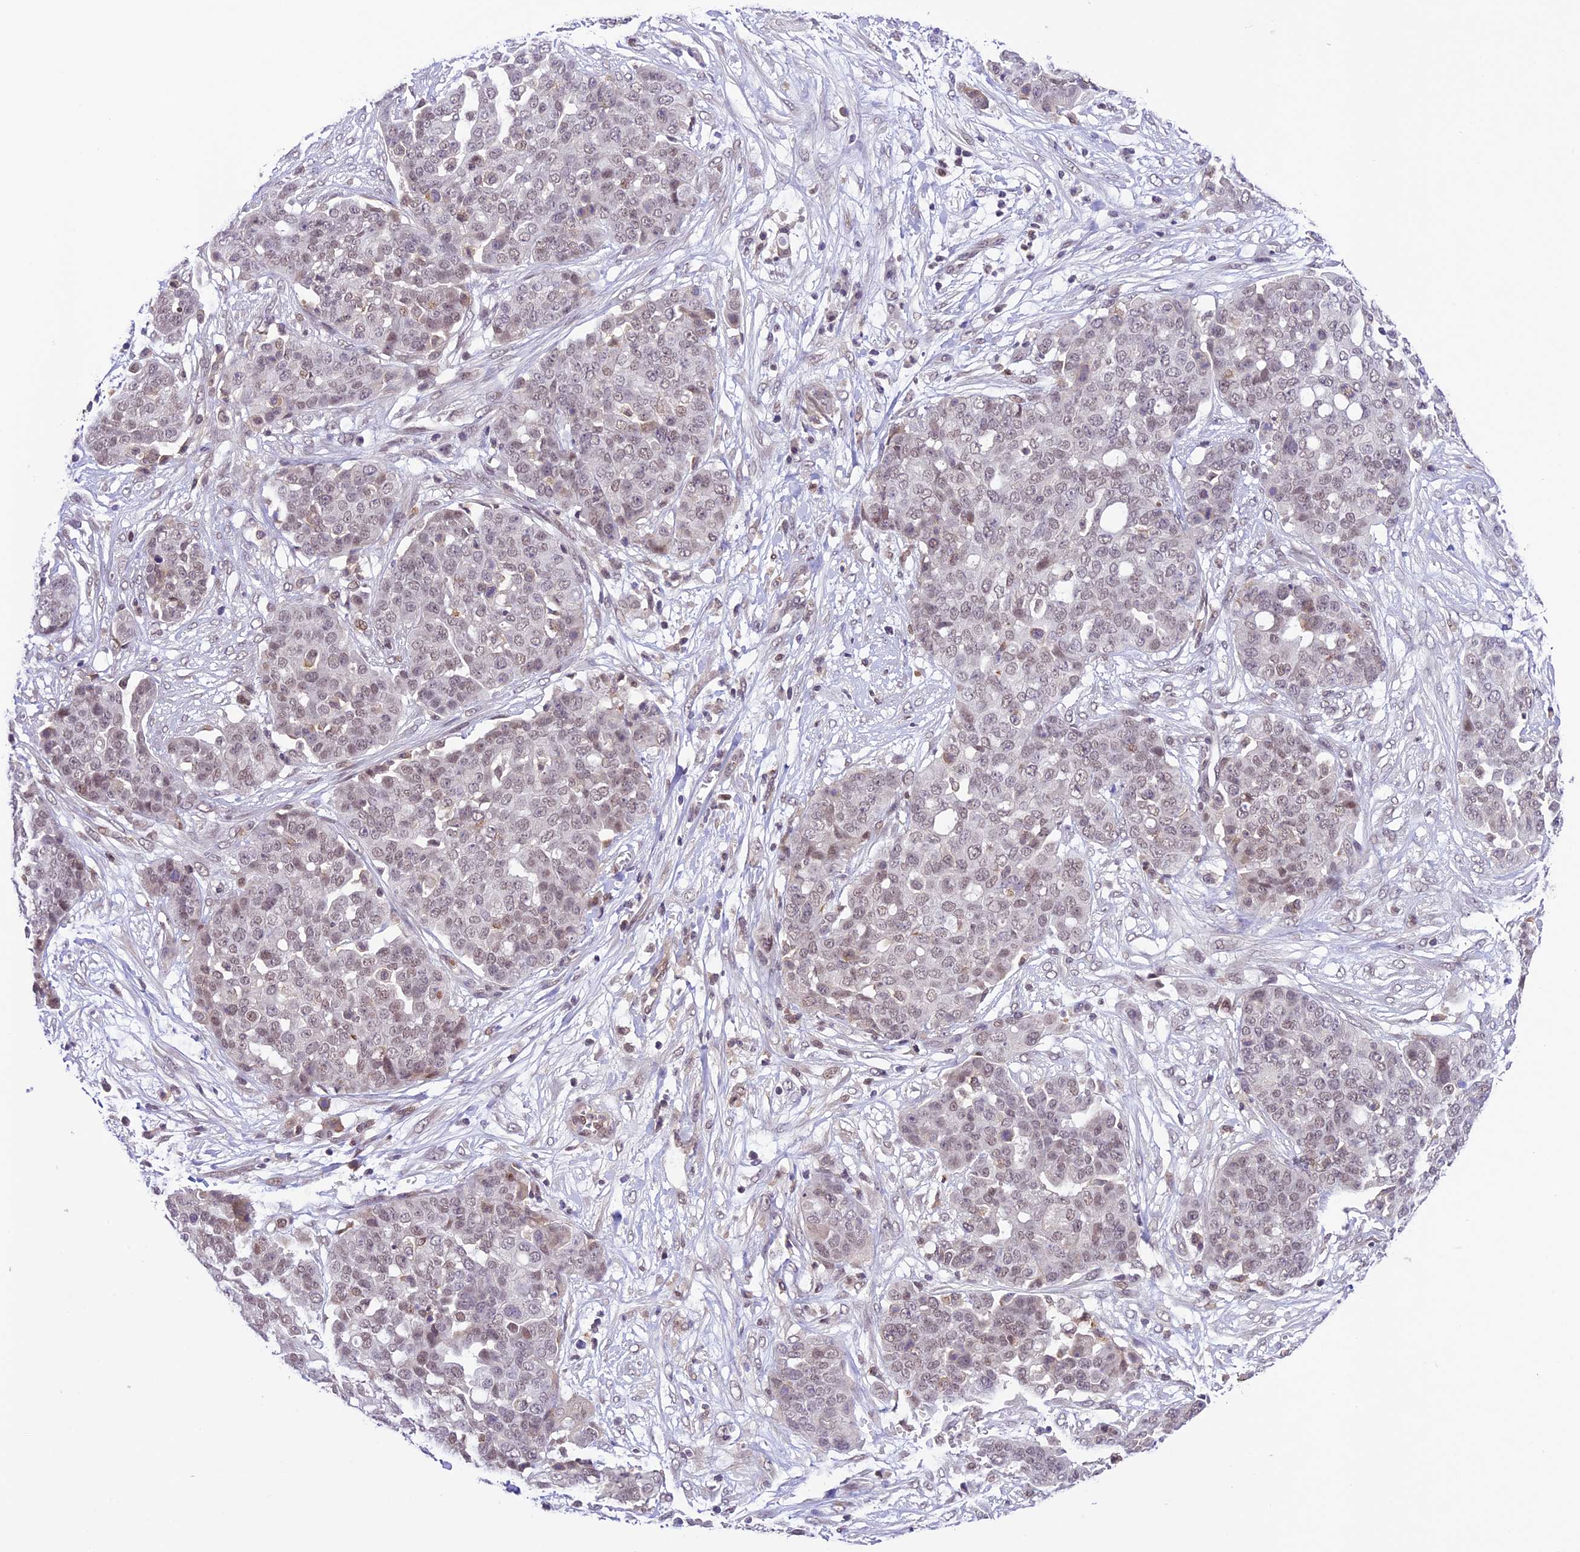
{"staining": {"intensity": "weak", "quantity": "25%-75%", "location": "nuclear"}, "tissue": "ovarian cancer", "cell_type": "Tumor cells", "image_type": "cancer", "snomed": [{"axis": "morphology", "description": "Cystadenocarcinoma, serous, NOS"}, {"axis": "topography", "description": "Soft tissue"}, {"axis": "topography", "description": "Ovary"}], "caption": "Immunohistochemistry image of neoplastic tissue: ovarian cancer (serous cystadenocarcinoma) stained using immunohistochemistry (IHC) reveals low levels of weak protein expression localized specifically in the nuclear of tumor cells, appearing as a nuclear brown color.", "gene": "SHKBP1", "patient": {"sex": "female", "age": 57}}